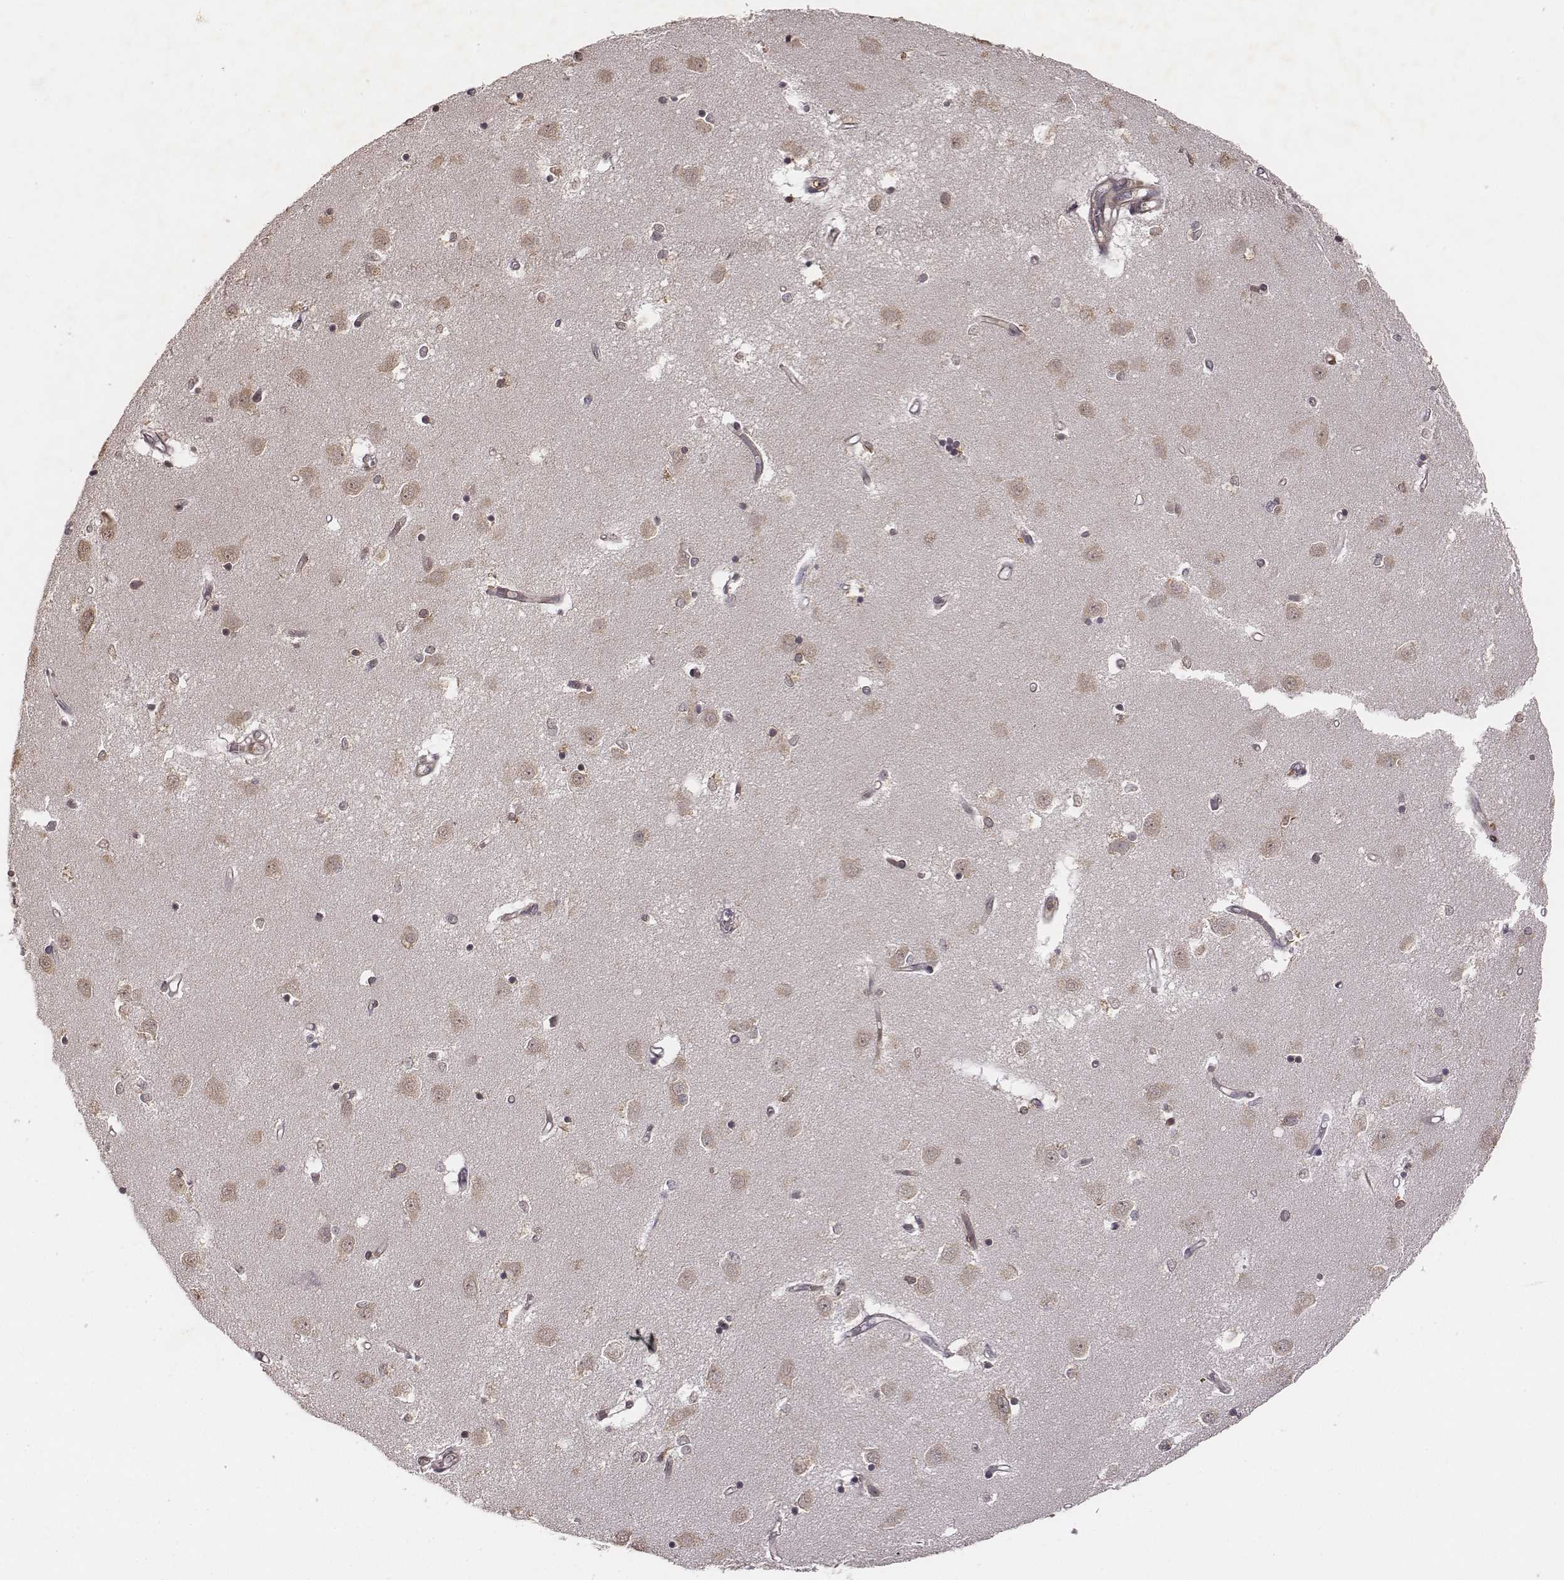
{"staining": {"intensity": "weak", "quantity": "25%-75%", "location": "cytoplasmic/membranous"}, "tissue": "caudate", "cell_type": "Glial cells", "image_type": "normal", "snomed": [{"axis": "morphology", "description": "Normal tissue, NOS"}, {"axis": "topography", "description": "Lateral ventricle wall"}], "caption": "Glial cells demonstrate low levels of weak cytoplasmic/membranous expression in approximately 25%-75% of cells in benign caudate. (DAB = brown stain, brightfield microscopy at high magnification).", "gene": "PILRA", "patient": {"sex": "male", "age": 54}}